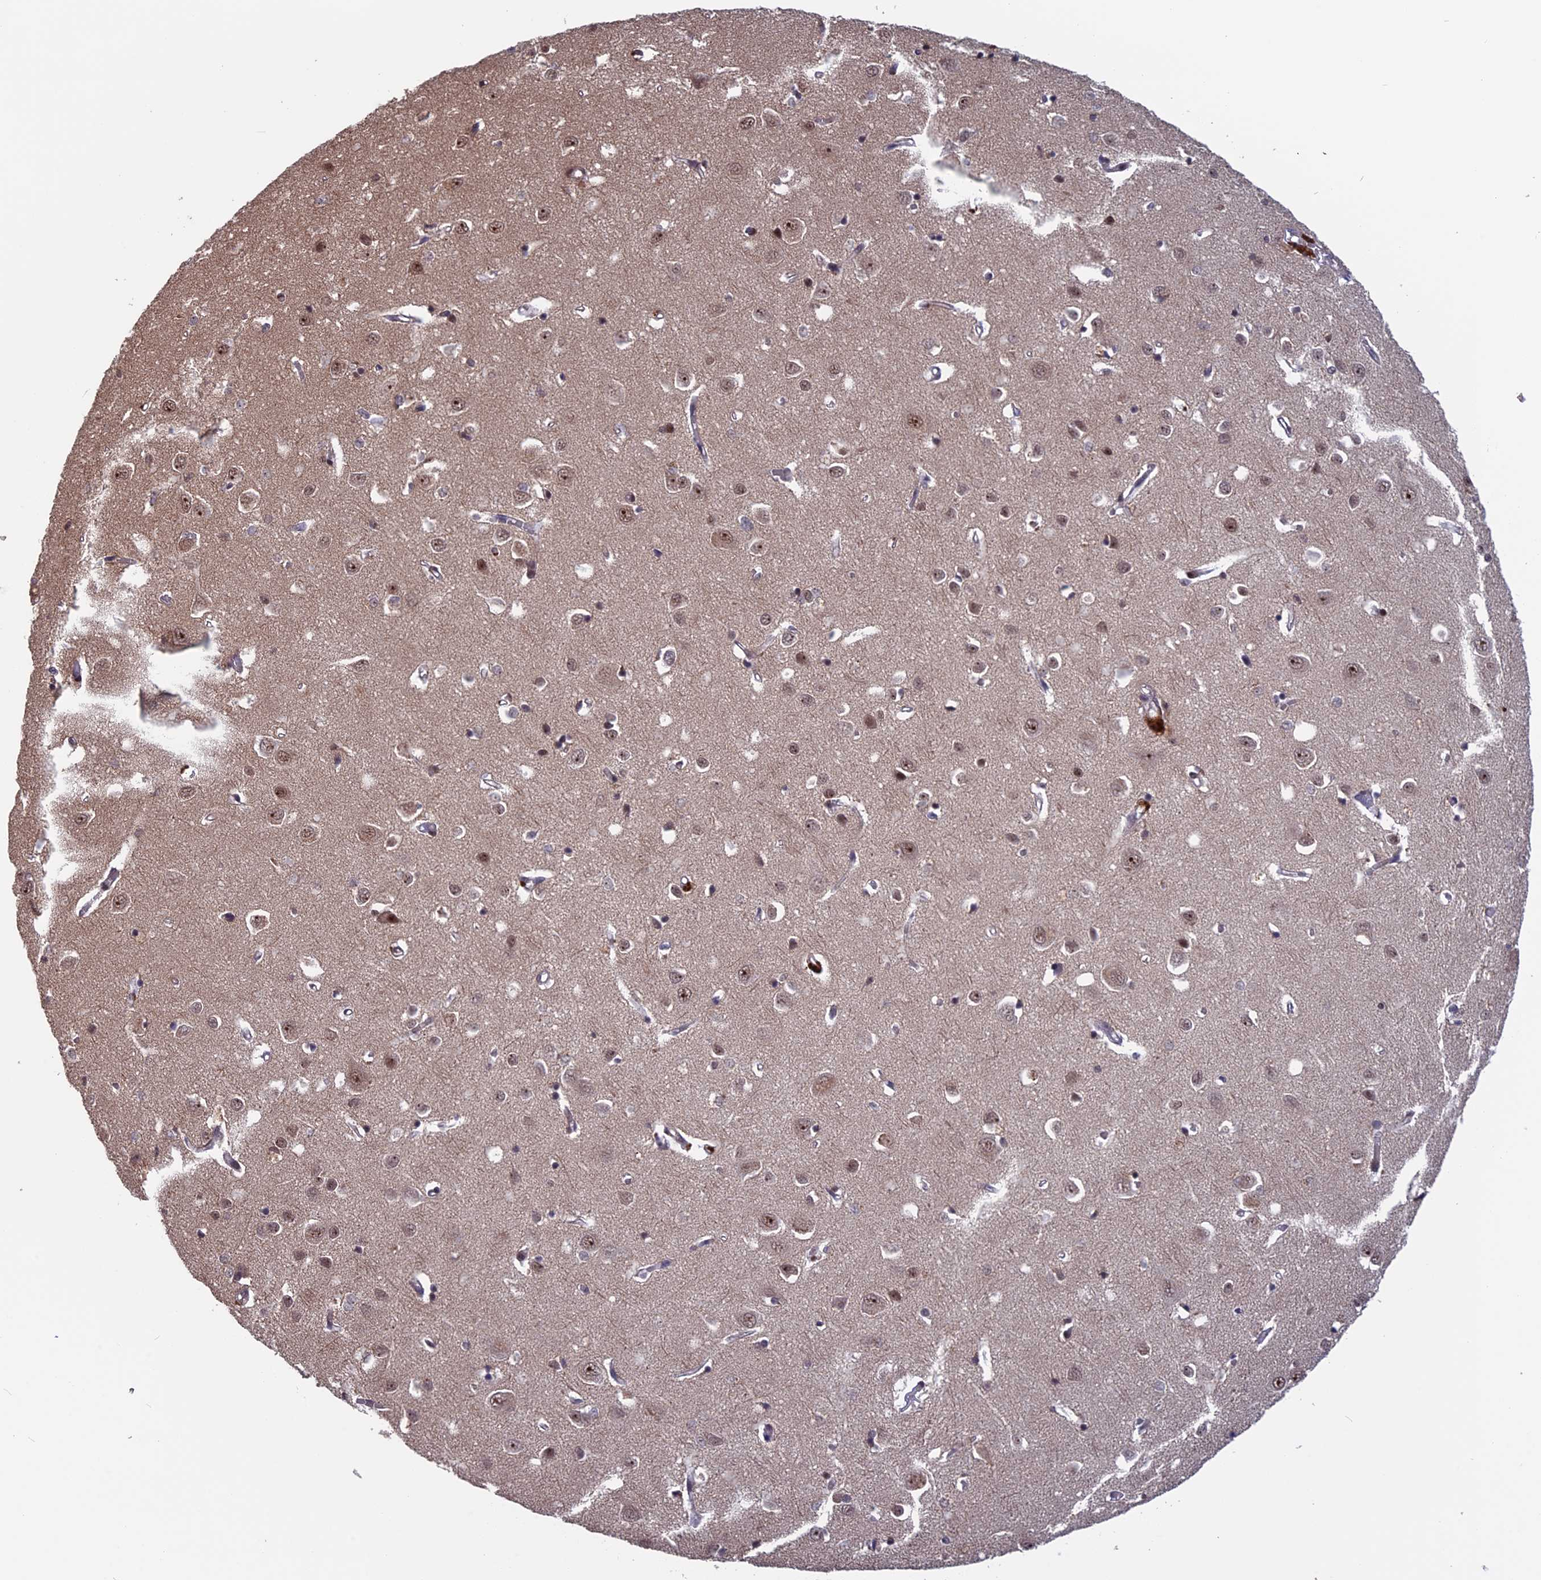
{"staining": {"intensity": "negative", "quantity": "none", "location": "none"}, "tissue": "cerebral cortex", "cell_type": "Endothelial cells", "image_type": "normal", "snomed": [{"axis": "morphology", "description": "Normal tissue, NOS"}, {"axis": "topography", "description": "Cerebral cortex"}], "caption": "The histopathology image shows no significant positivity in endothelial cells of cerebral cortex.", "gene": "CACTIN", "patient": {"sex": "female", "age": 64}}